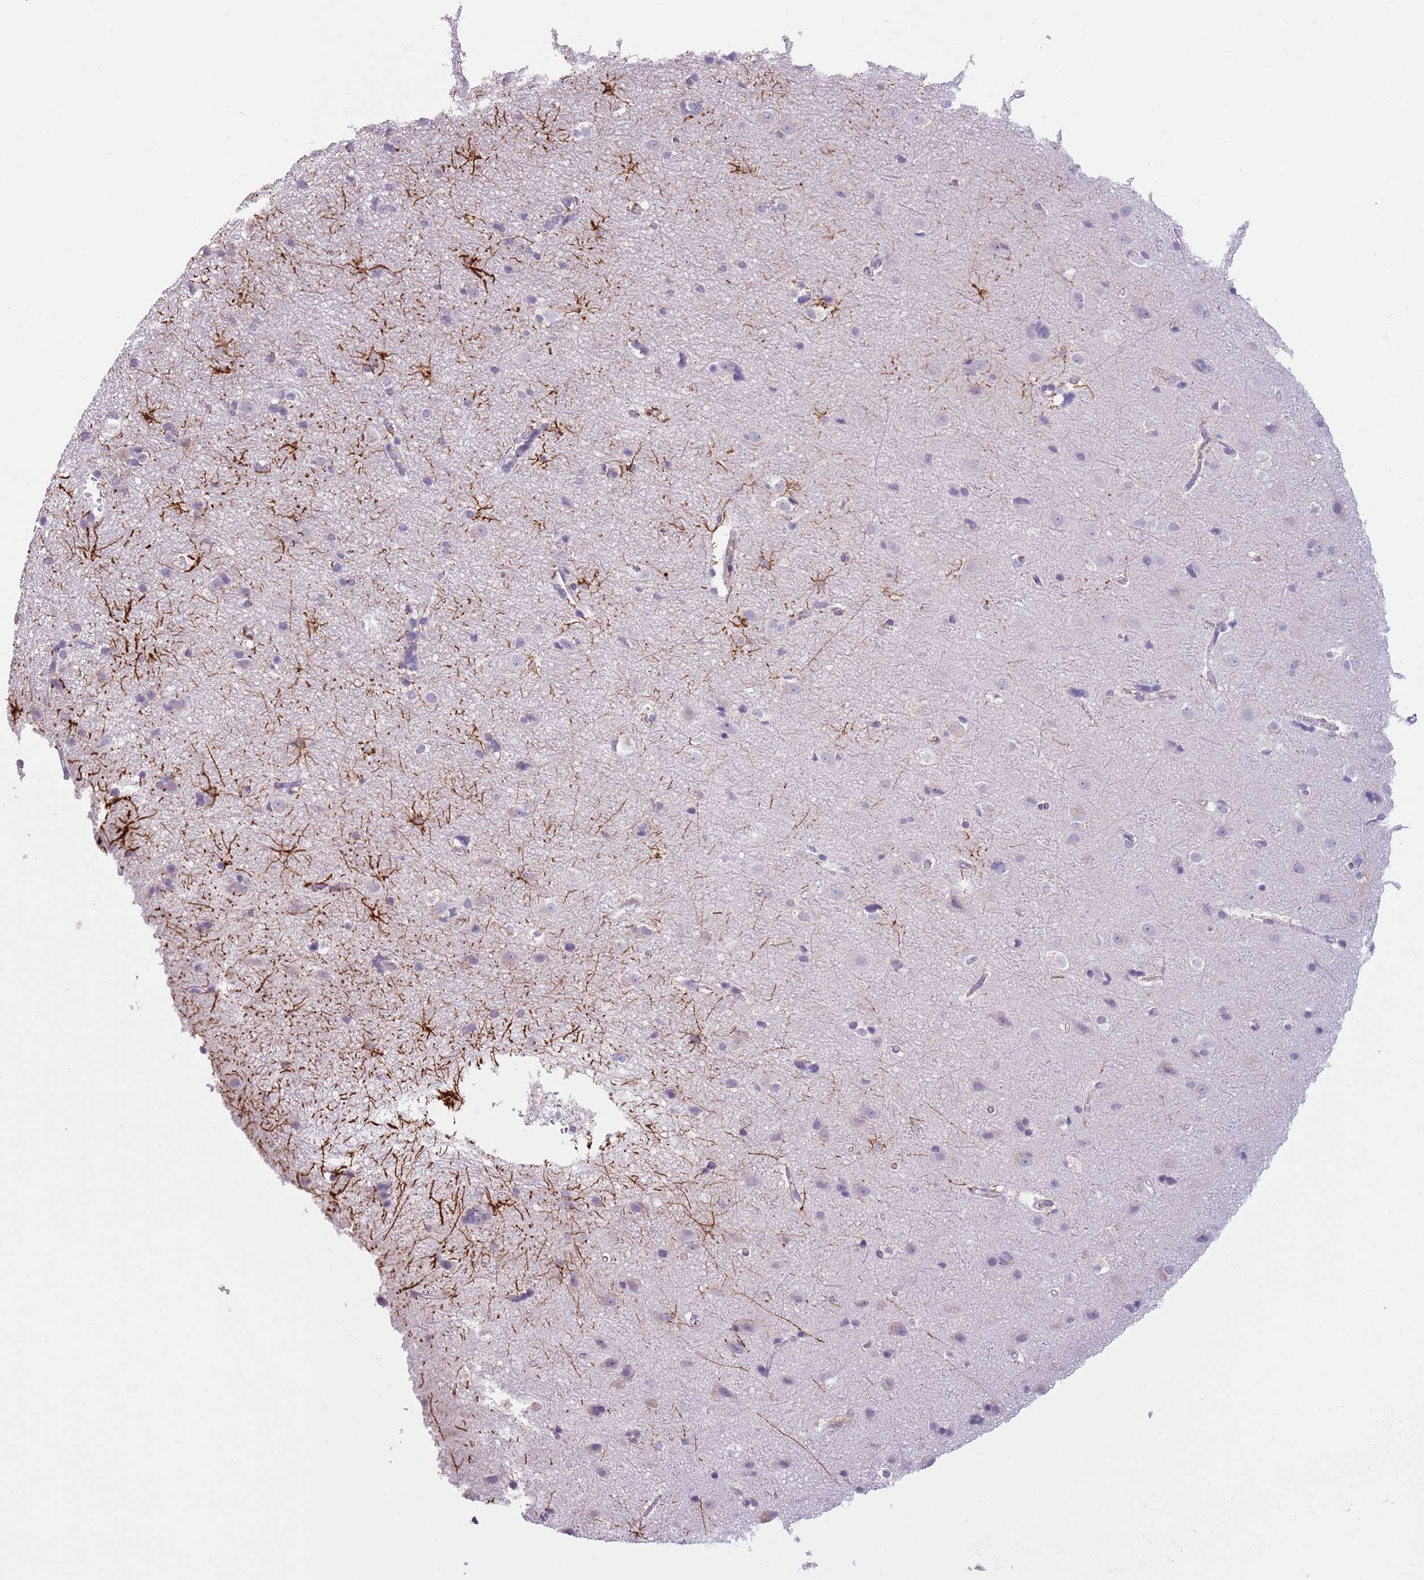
{"staining": {"intensity": "negative", "quantity": "none", "location": "none"}, "tissue": "cerebral cortex", "cell_type": "Endothelial cells", "image_type": "normal", "snomed": [{"axis": "morphology", "description": "Normal tissue, NOS"}, {"axis": "topography", "description": "Cerebral cortex"}], "caption": "A high-resolution photomicrograph shows immunohistochemistry (IHC) staining of unremarkable cerebral cortex, which demonstrates no significant positivity in endothelial cells.", "gene": "SLC35E3", "patient": {"sex": "male", "age": 54}}